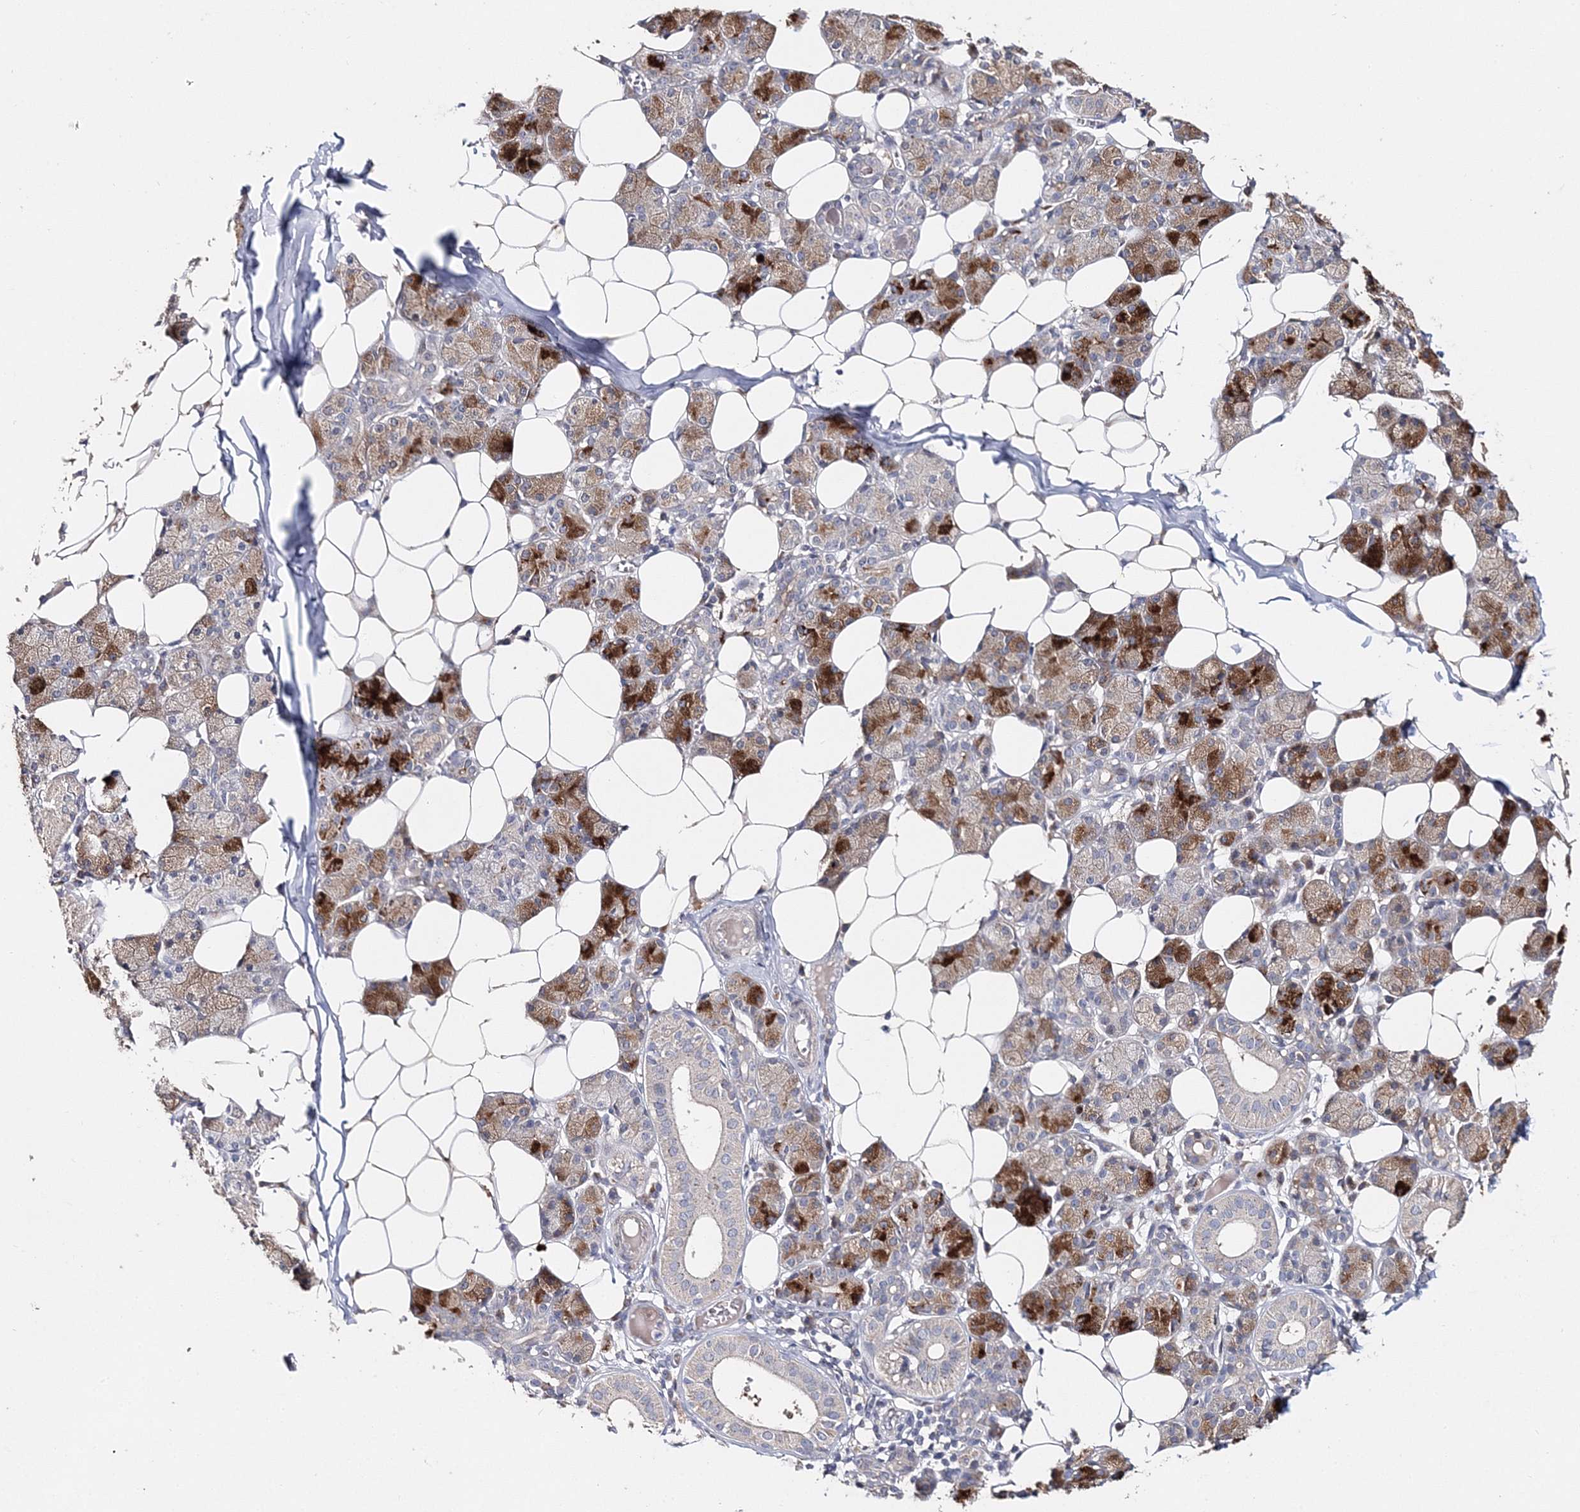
{"staining": {"intensity": "strong", "quantity": "25%-75%", "location": "cytoplasmic/membranous"}, "tissue": "salivary gland", "cell_type": "Glandular cells", "image_type": "normal", "snomed": [{"axis": "morphology", "description": "Normal tissue, NOS"}, {"axis": "topography", "description": "Salivary gland"}], "caption": "DAB (3,3'-diaminobenzidine) immunohistochemical staining of benign human salivary gland displays strong cytoplasmic/membranous protein expression in about 25%-75% of glandular cells.", "gene": "GJB5", "patient": {"sex": "female", "age": 33}}